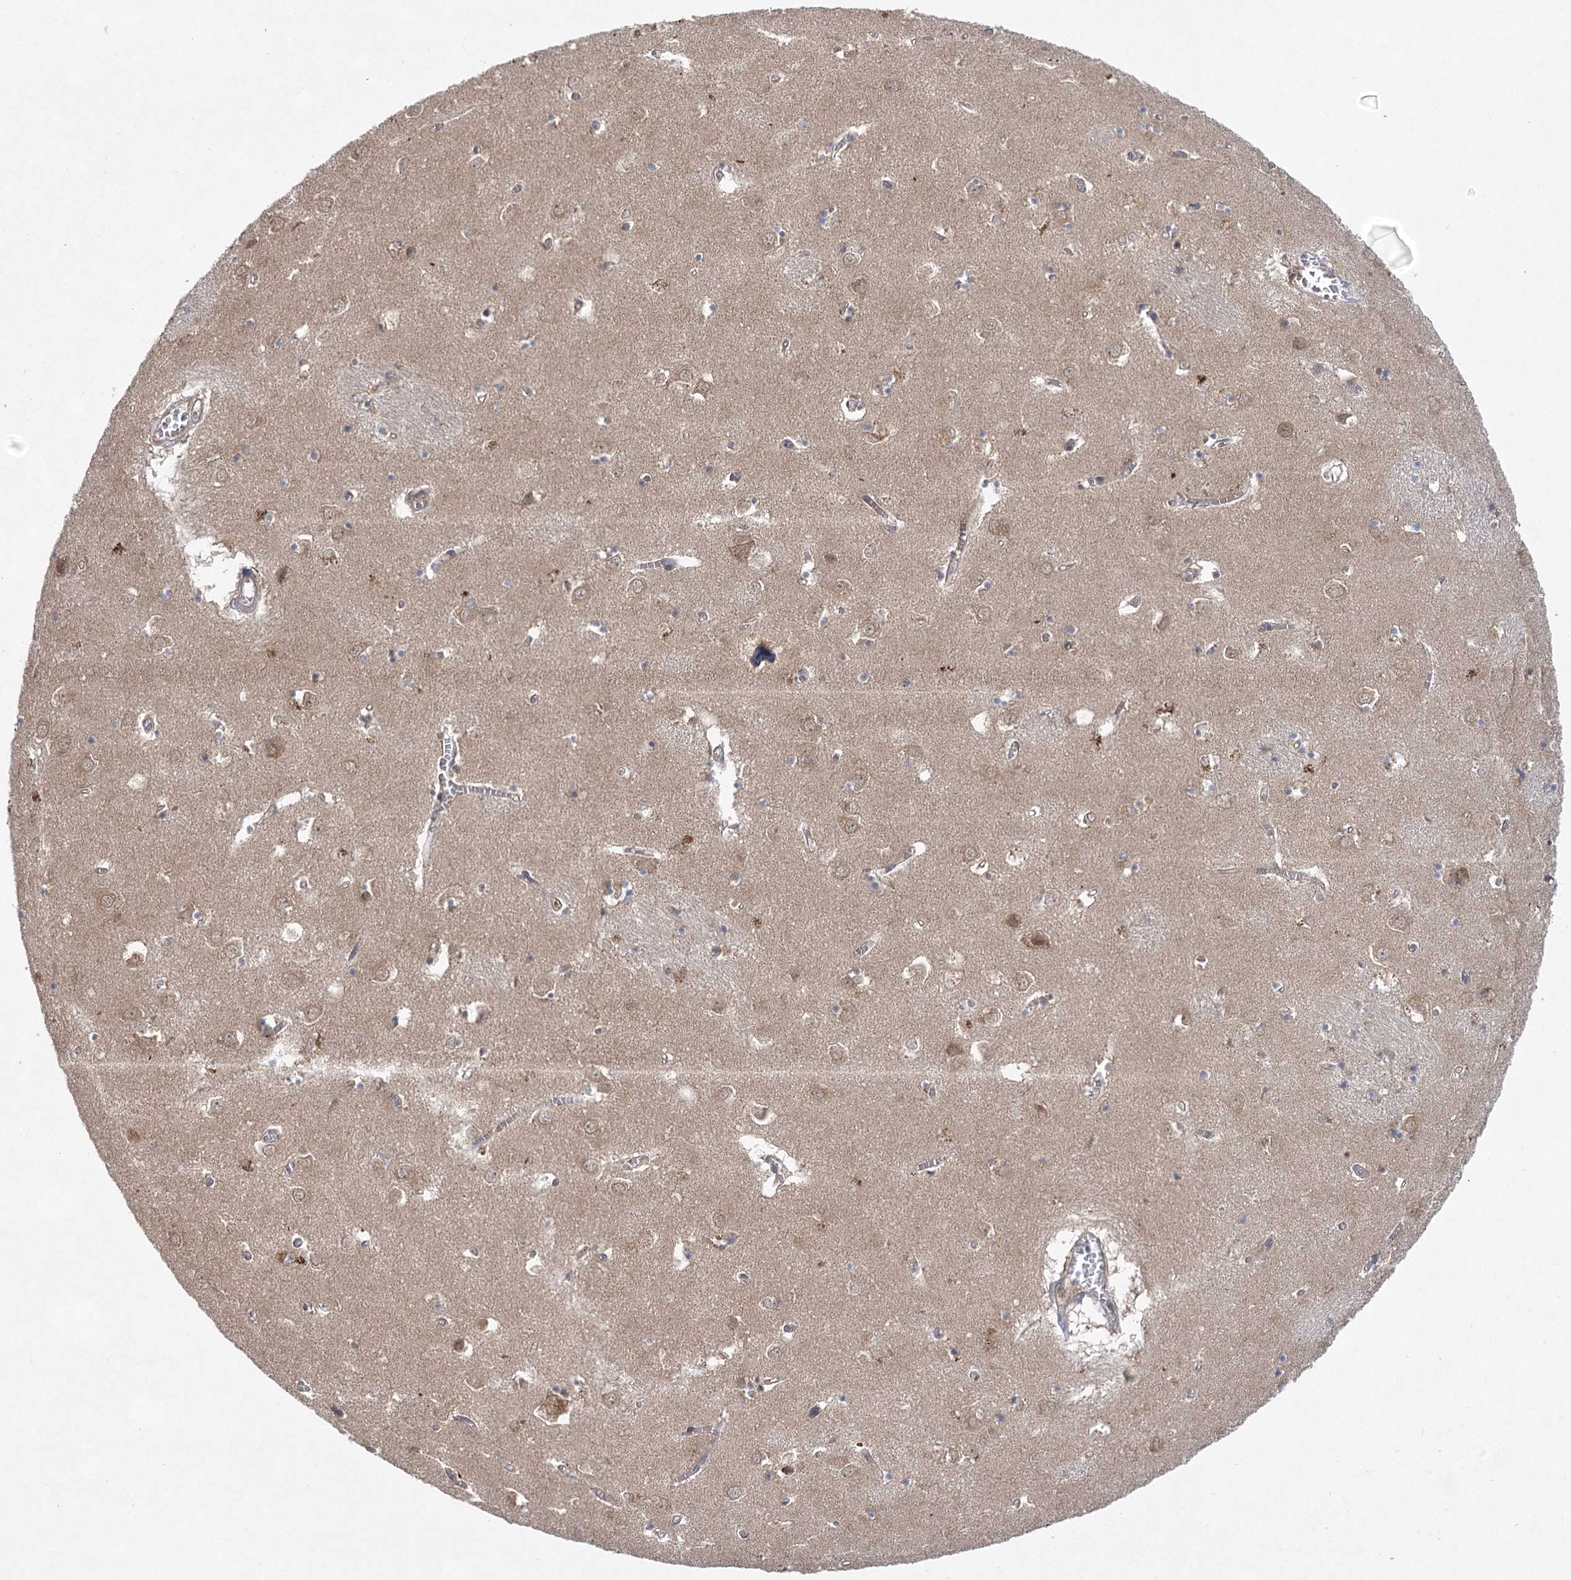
{"staining": {"intensity": "negative", "quantity": "none", "location": "none"}, "tissue": "caudate", "cell_type": "Glial cells", "image_type": "normal", "snomed": [{"axis": "morphology", "description": "Normal tissue, NOS"}, {"axis": "topography", "description": "Lateral ventricle wall"}], "caption": "Micrograph shows no significant protein positivity in glial cells of unremarkable caudate. (Immunohistochemistry, brightfield microscopy, high magnification).", "gene": "EIF3A", "patient": {"sex": "male", "age": 70}}